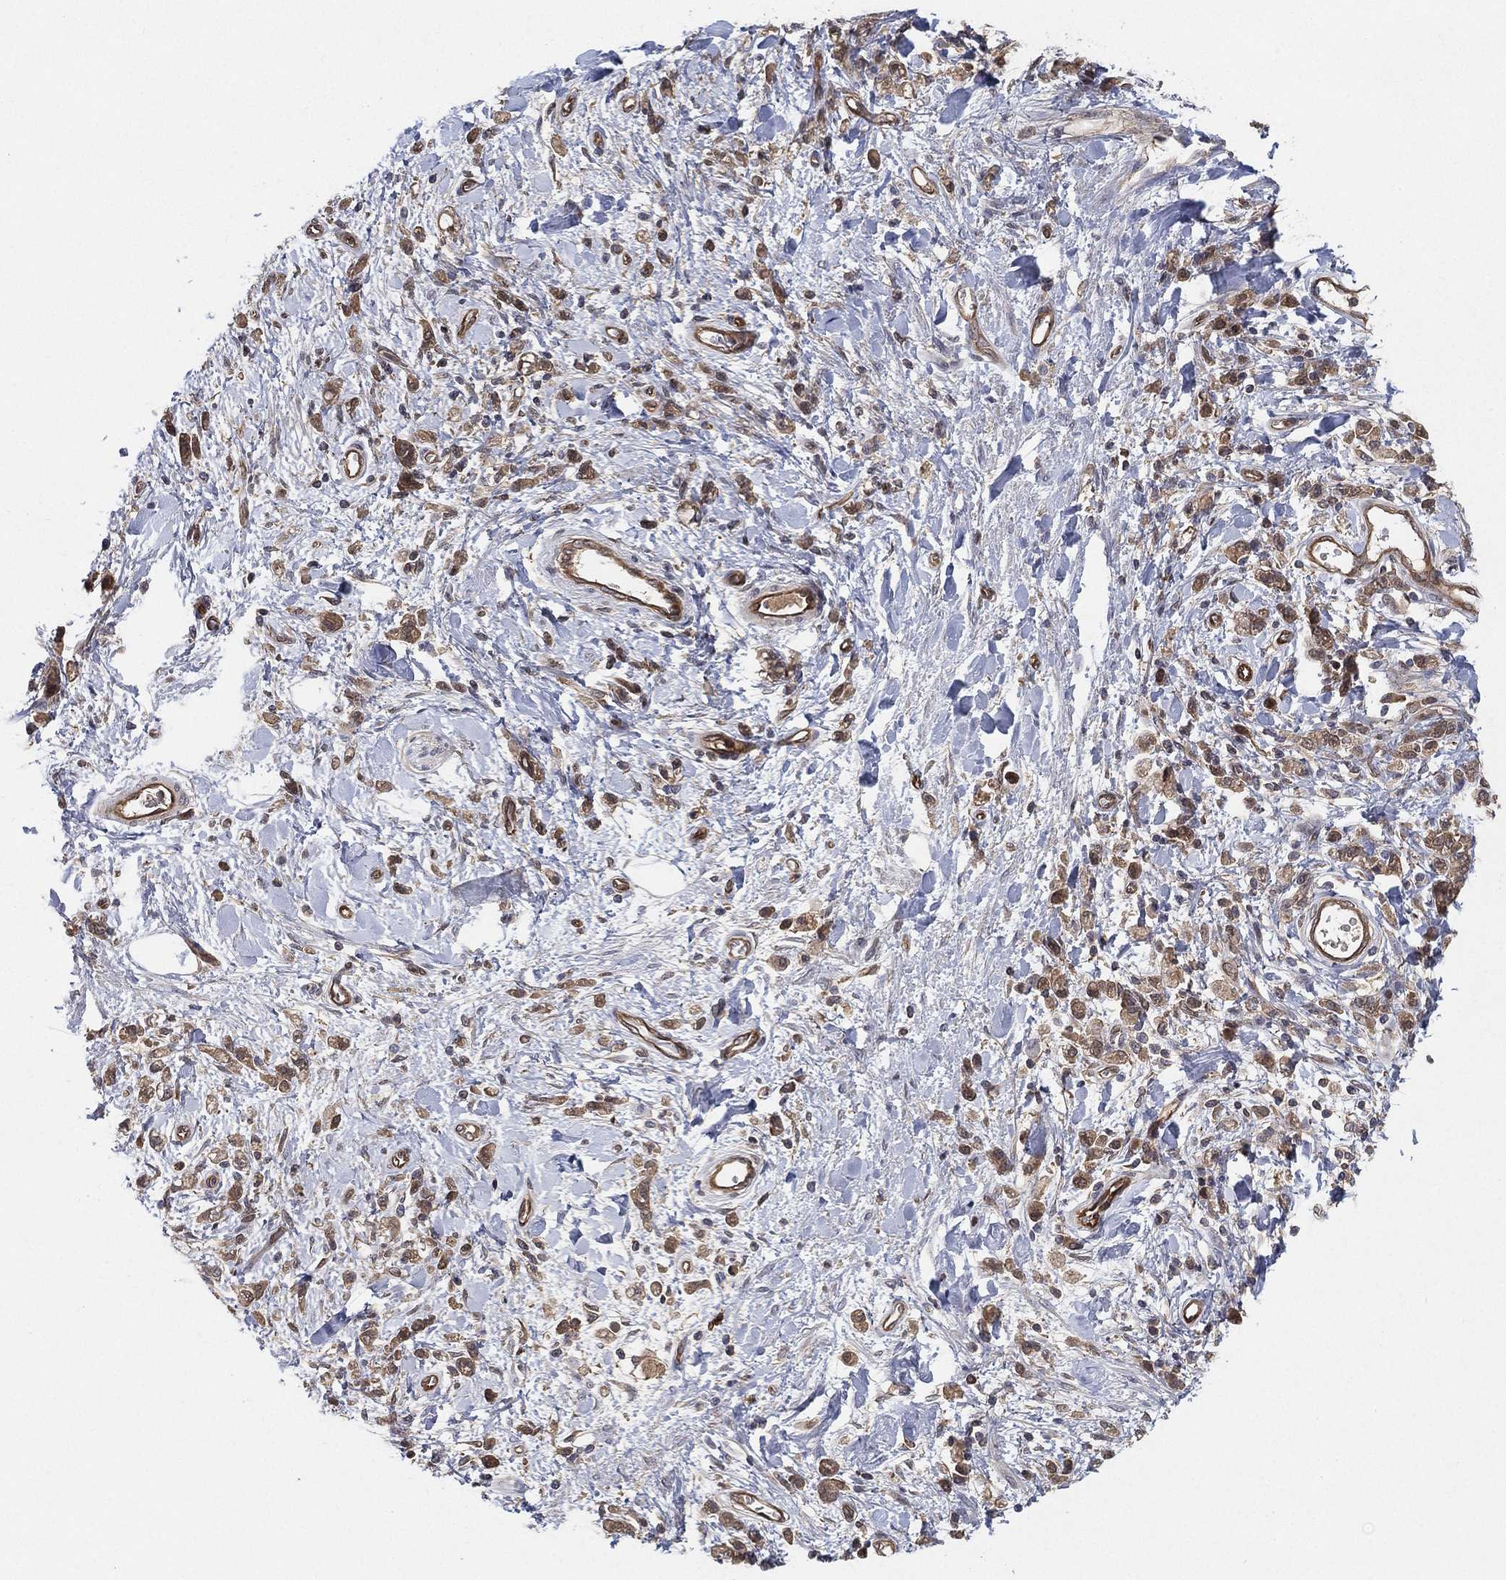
{"staining": {"intensity": "moderate", "quantity": ">75%", "location": "cytoplasmic/membranous"}, "tissue": "stomach cancer", "cell_type": "Tumor cells", "image_type": "cancer", "snomed": [{"axis": "morphology", "description": "Adenocarcinoma, NOS"}, {"axis": "topography", "description": "Stomach"}], "caption": "A histopathology image of adenocarcinoma (stomach) stained for a protein displays moderate cytoplasmic/membranous brown staining in tumor cells. The staining was performed using DAB (3,3'-diaminobenzidine), with brown indicating positive protein expression. Nuclei are stained blue with hematoxylin.", "gene": "PSMG4", "patient": {"sex": "male", "age": 77}}